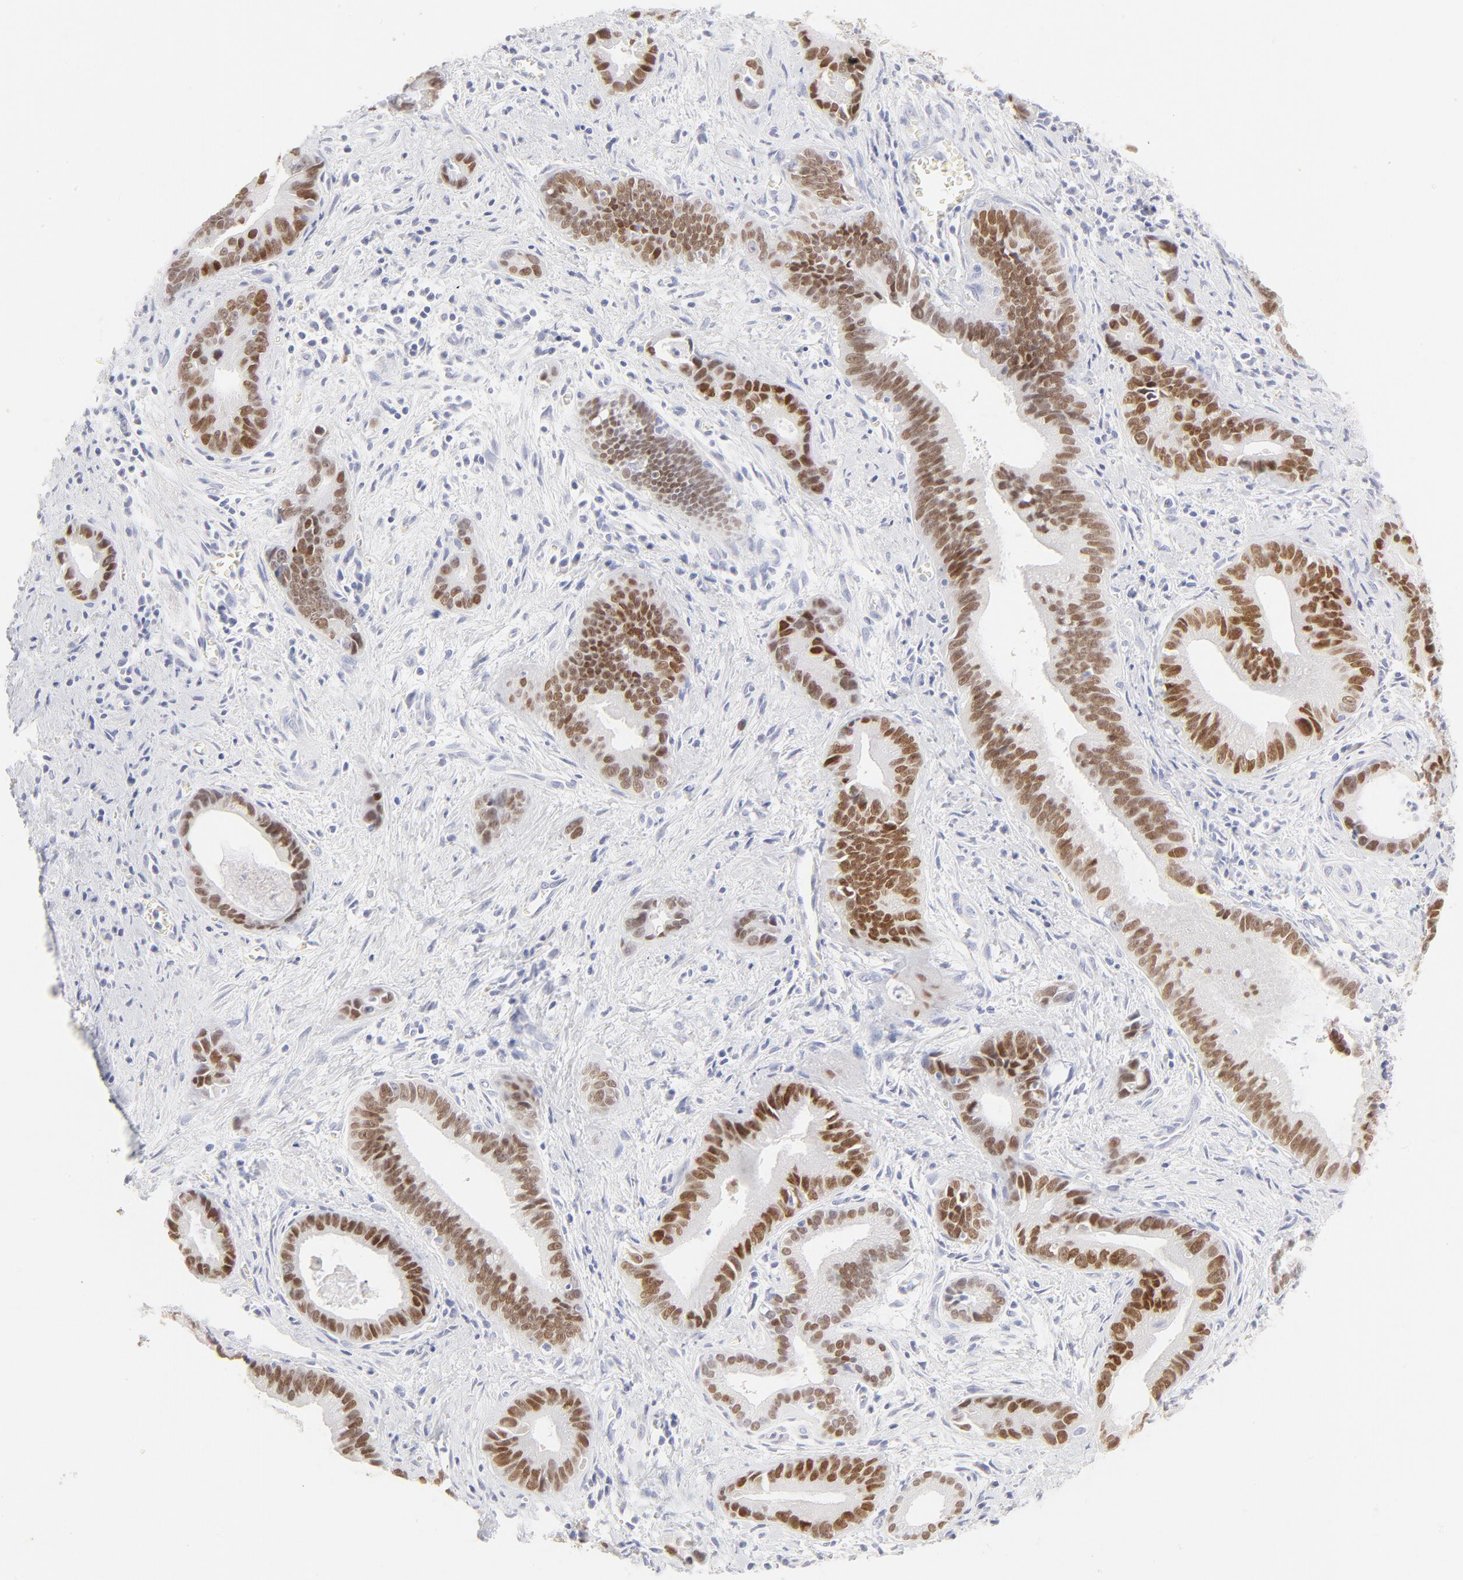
{"staining": {"intensity": "strong", "quantity": ">75%", "location": "nuclear"}, "tissue": "liver cancer", "cell_type": "Tumor cells", "image_type": "cancer", "snomed": [{"axis": "morphology", "description": "Cholangiocarcinoma"}, {"axis": "topography", "description": "Liver"}], "caption": "Liver cancer tissue shows strong nuclear staining in approximately >75% of tumor cells, visualized by immunohistochemistry. Using DAB (brown) and hematoxylin (blue) stains, captured at high magnification using brightfield microscopy.", "gene": "ELF3", "patient": {"sex": "female", "age": 55}}